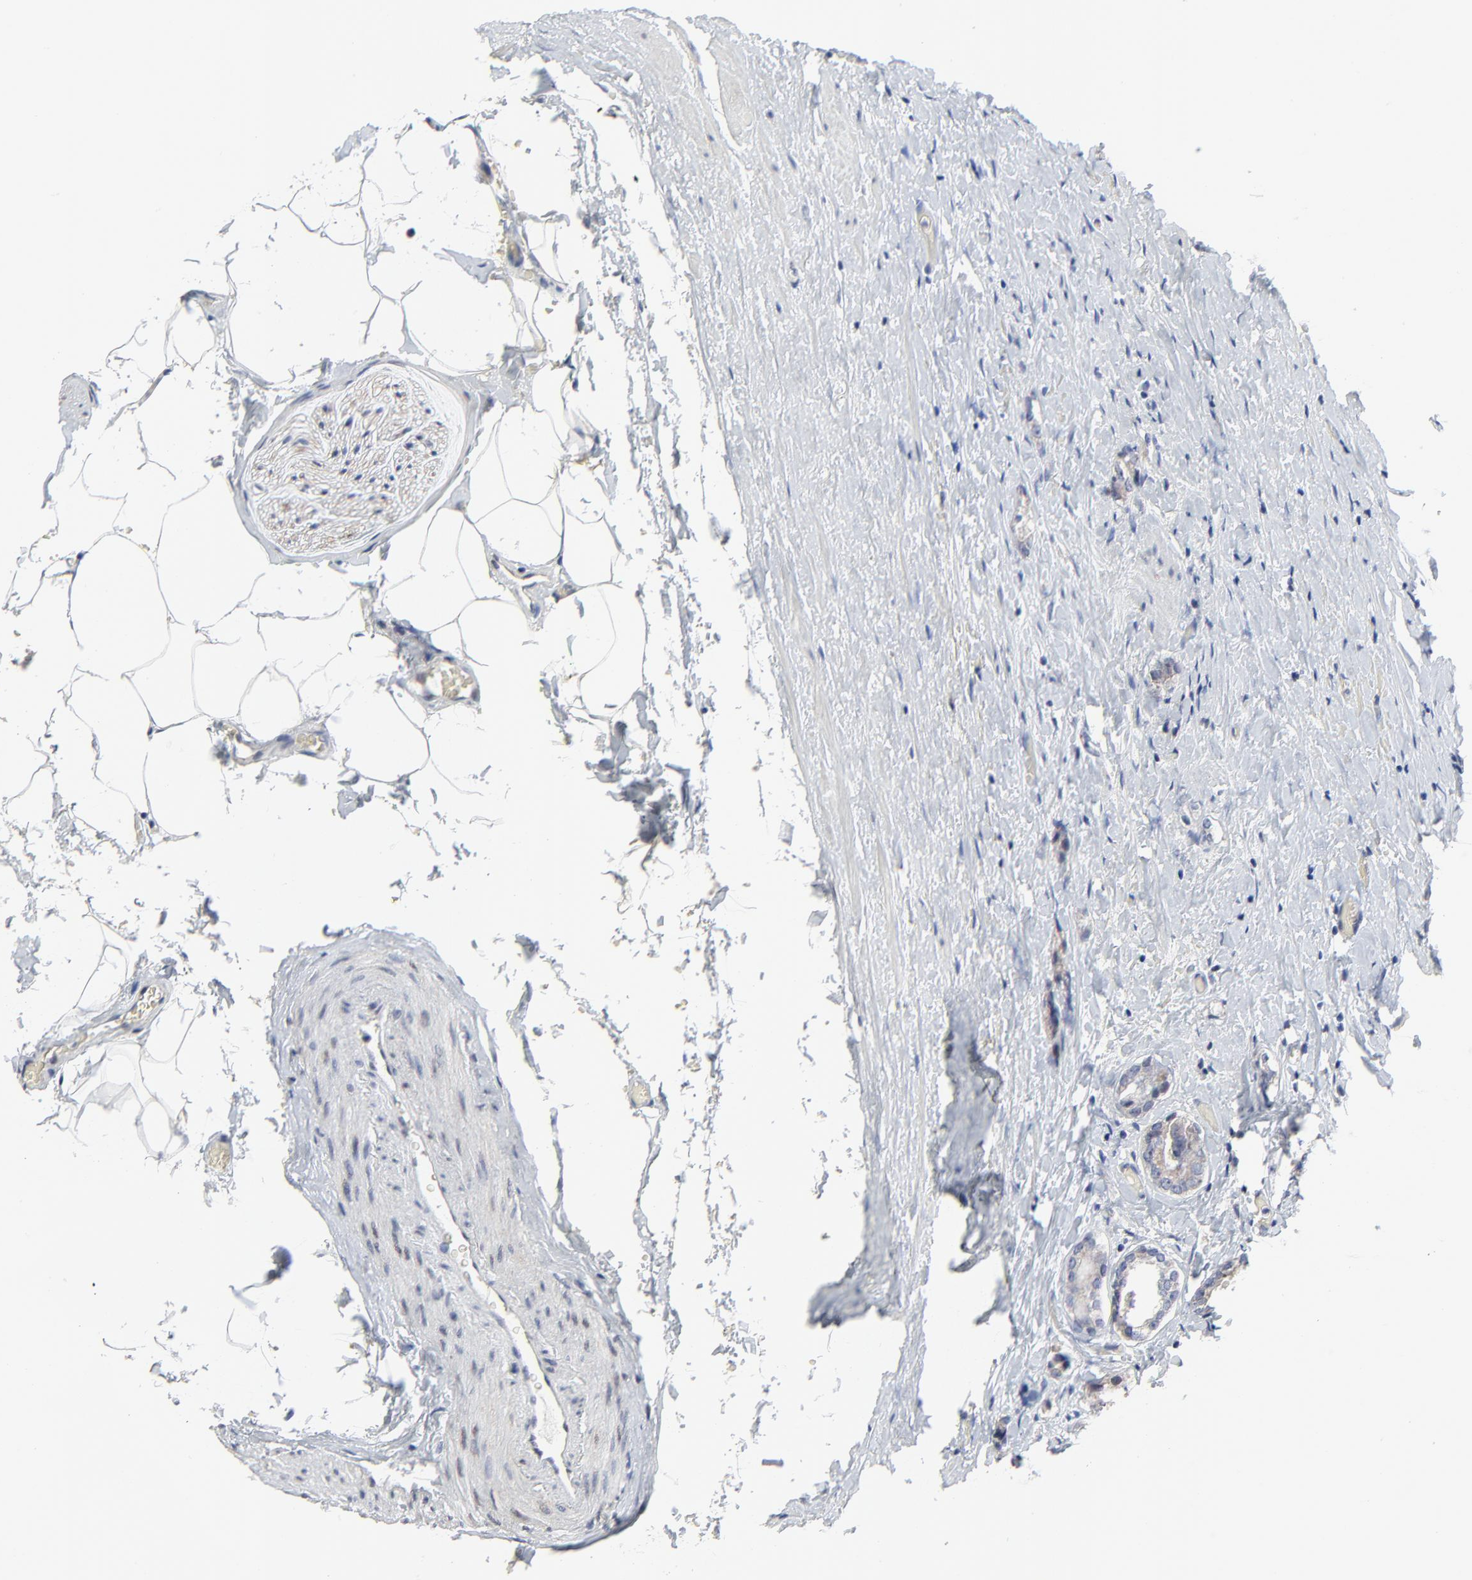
{"staining": {"intensity": "weak", "quantity": ">75%", "location": "cytoplasmic/membranous"}, "tissue": "prostate cancer", "cell_type": "Tumor cells", "image_type": "cancer", "snomed": [{"axis": "morphology", "description": "Adenocarcinoma, Medium grade"}, {"axis": "topography", "description": "Prostate"}], "caption": "Tumor cells display low levels of weak cytoplasmic/membranous expression in approximately >75% of cells in prostate cancer (medium-grade adenocarcinoma).", "gene": "NLGN3", "patient": {"sex": "male", "age": 59}}